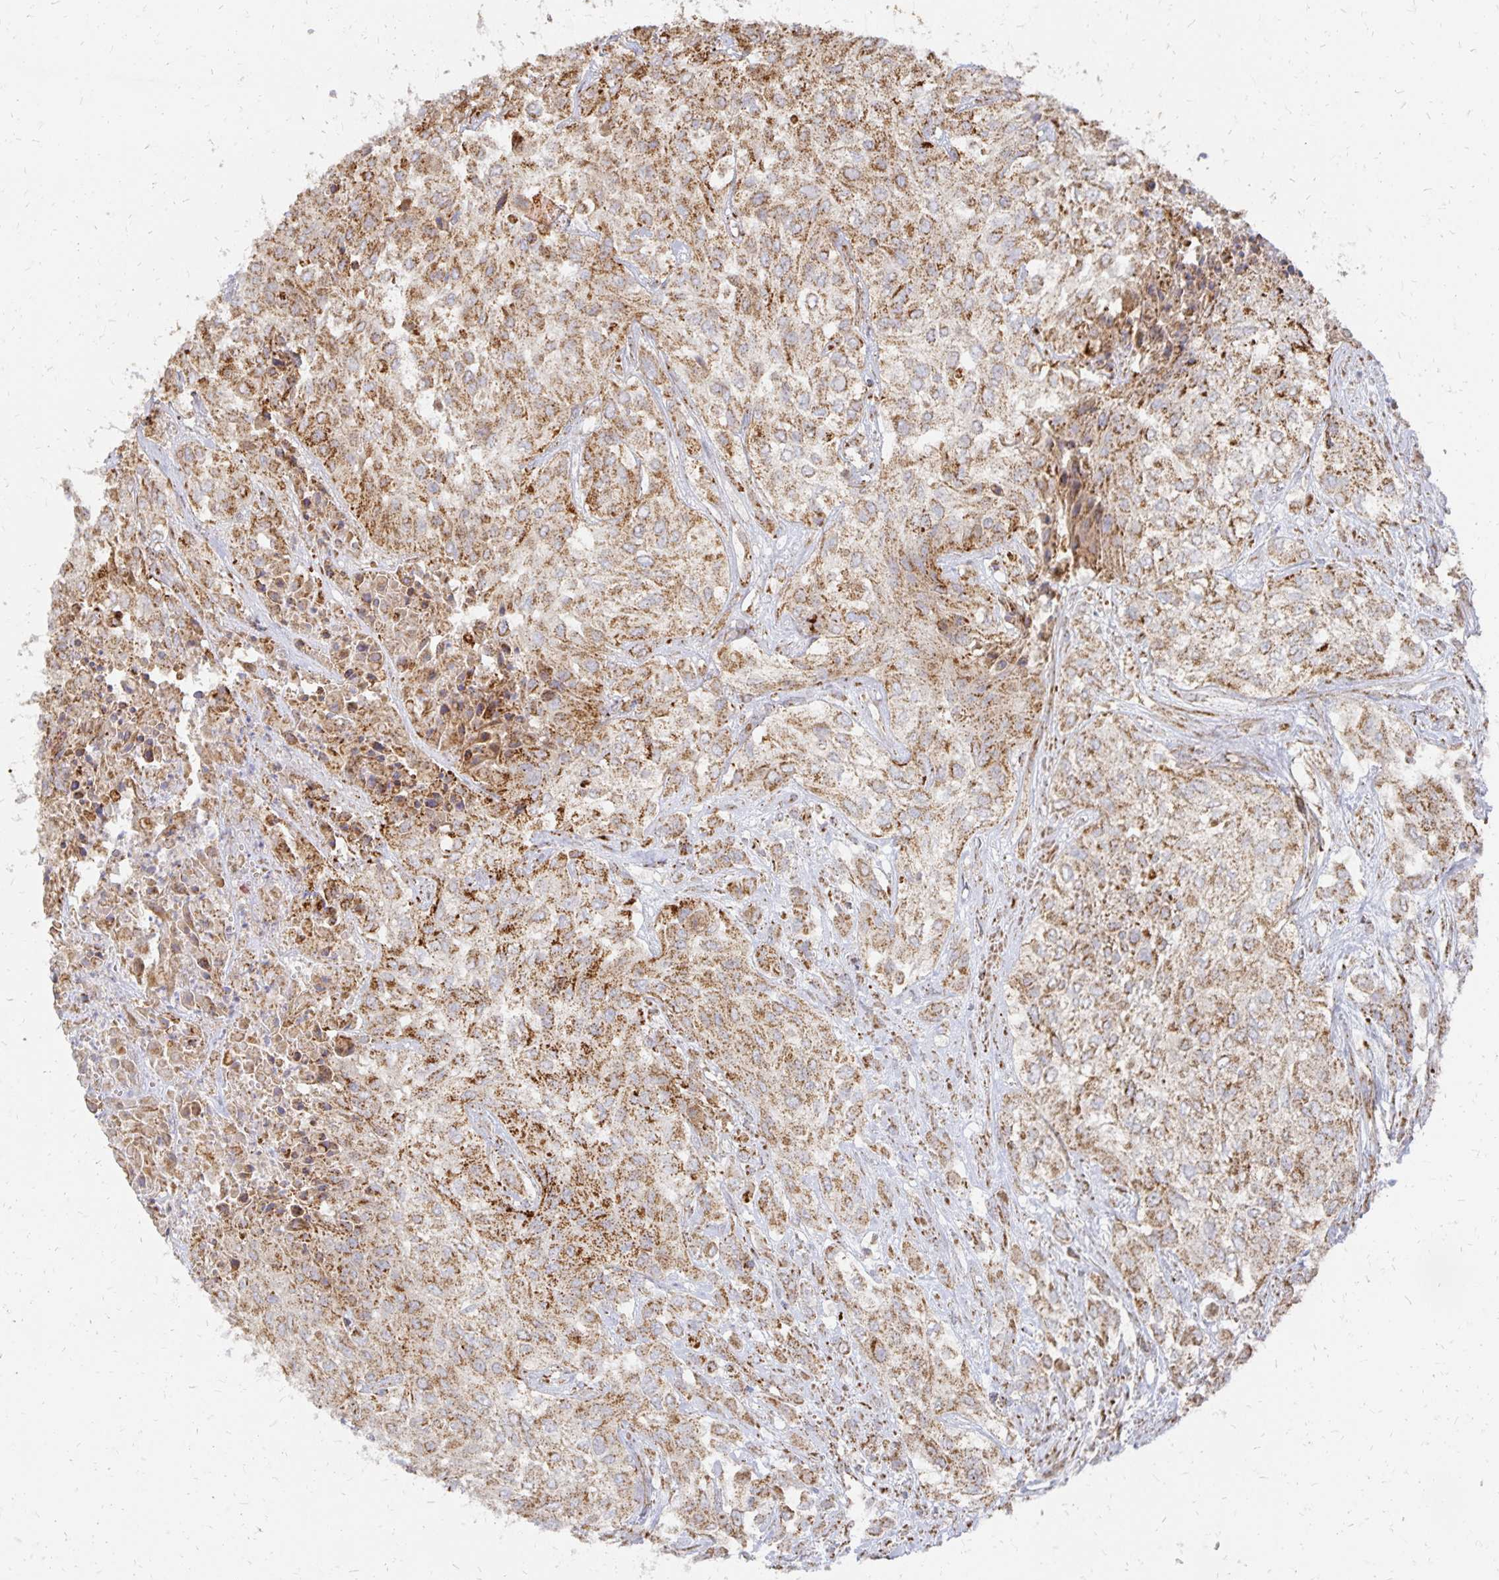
{"staining": {"intensity": "moderate", "quantity": ">75%", "location": "cytoplasmic/membranous"}, "tissue": "urothelial cancer", "cell_type": "Tumor cells", "image_type": "cancer", "snomed": [{"axis": "morphology", "description": "Urothelial carcinoma, High grade"}, {"axis": "topography", "description": "Urinary bladder"}], "caption": "High-magnification brightfield microscopy of high-grade urothelial carcinoma stained with DAB (brown) and counterstained with hematoxylin (blue). tumor cells exhibit moderate cytoplasmic/membranous expression is present in about>75% of cells. The staining was performed using DAB, with brown indicating positive protein expression. Nuclei are stained blue with hematoxylin.", "gene": "STOML2", "patient": {"sex": "male", "age": 57}}